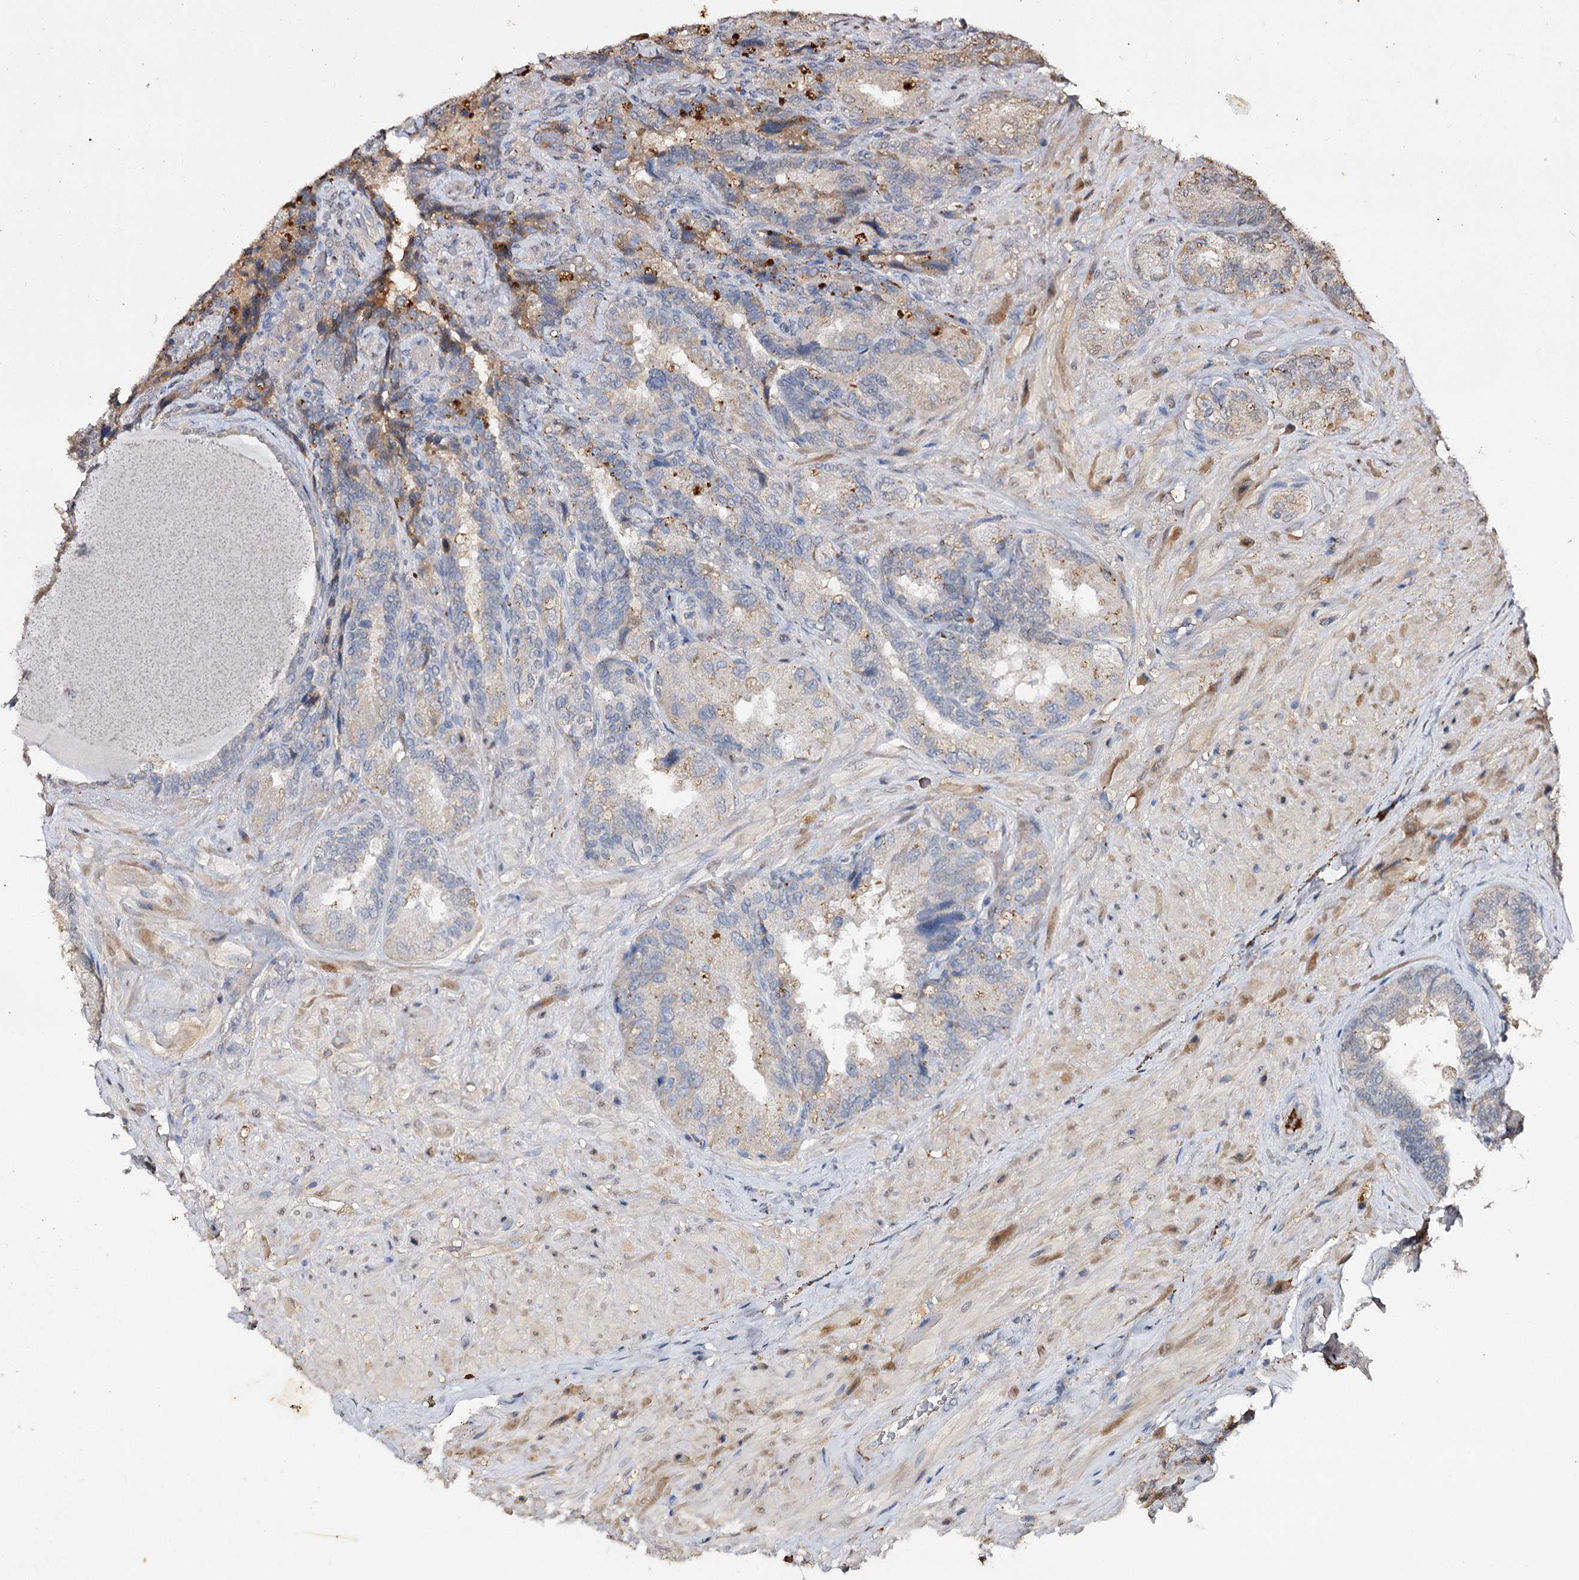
{"staining": {"intensity": "moderate", "quantity": "<25%", "location": "cytoplasmic/membranous"}, "tissue": "seminal vesicle", "cell_type": "Glandular cells", "image_type": "normal", "snomed": [{"axis": "morphology", "description": "Normal tissue, NOS"}, {"axis": "topography", "description": "Prostate and seminal vesicle, NOS"}, {"axis": "topography", "description": "Prostate"}, {"axis": "topography", "description": "Seminal veicle"}], "caption": "Protein staining of normal seminal vesicle displays moderate cytoplasmic/membranous expression in about <25% of glandular cells.", "gene": "ARL13A", "patient": {"sex": "male", "age": 67}}